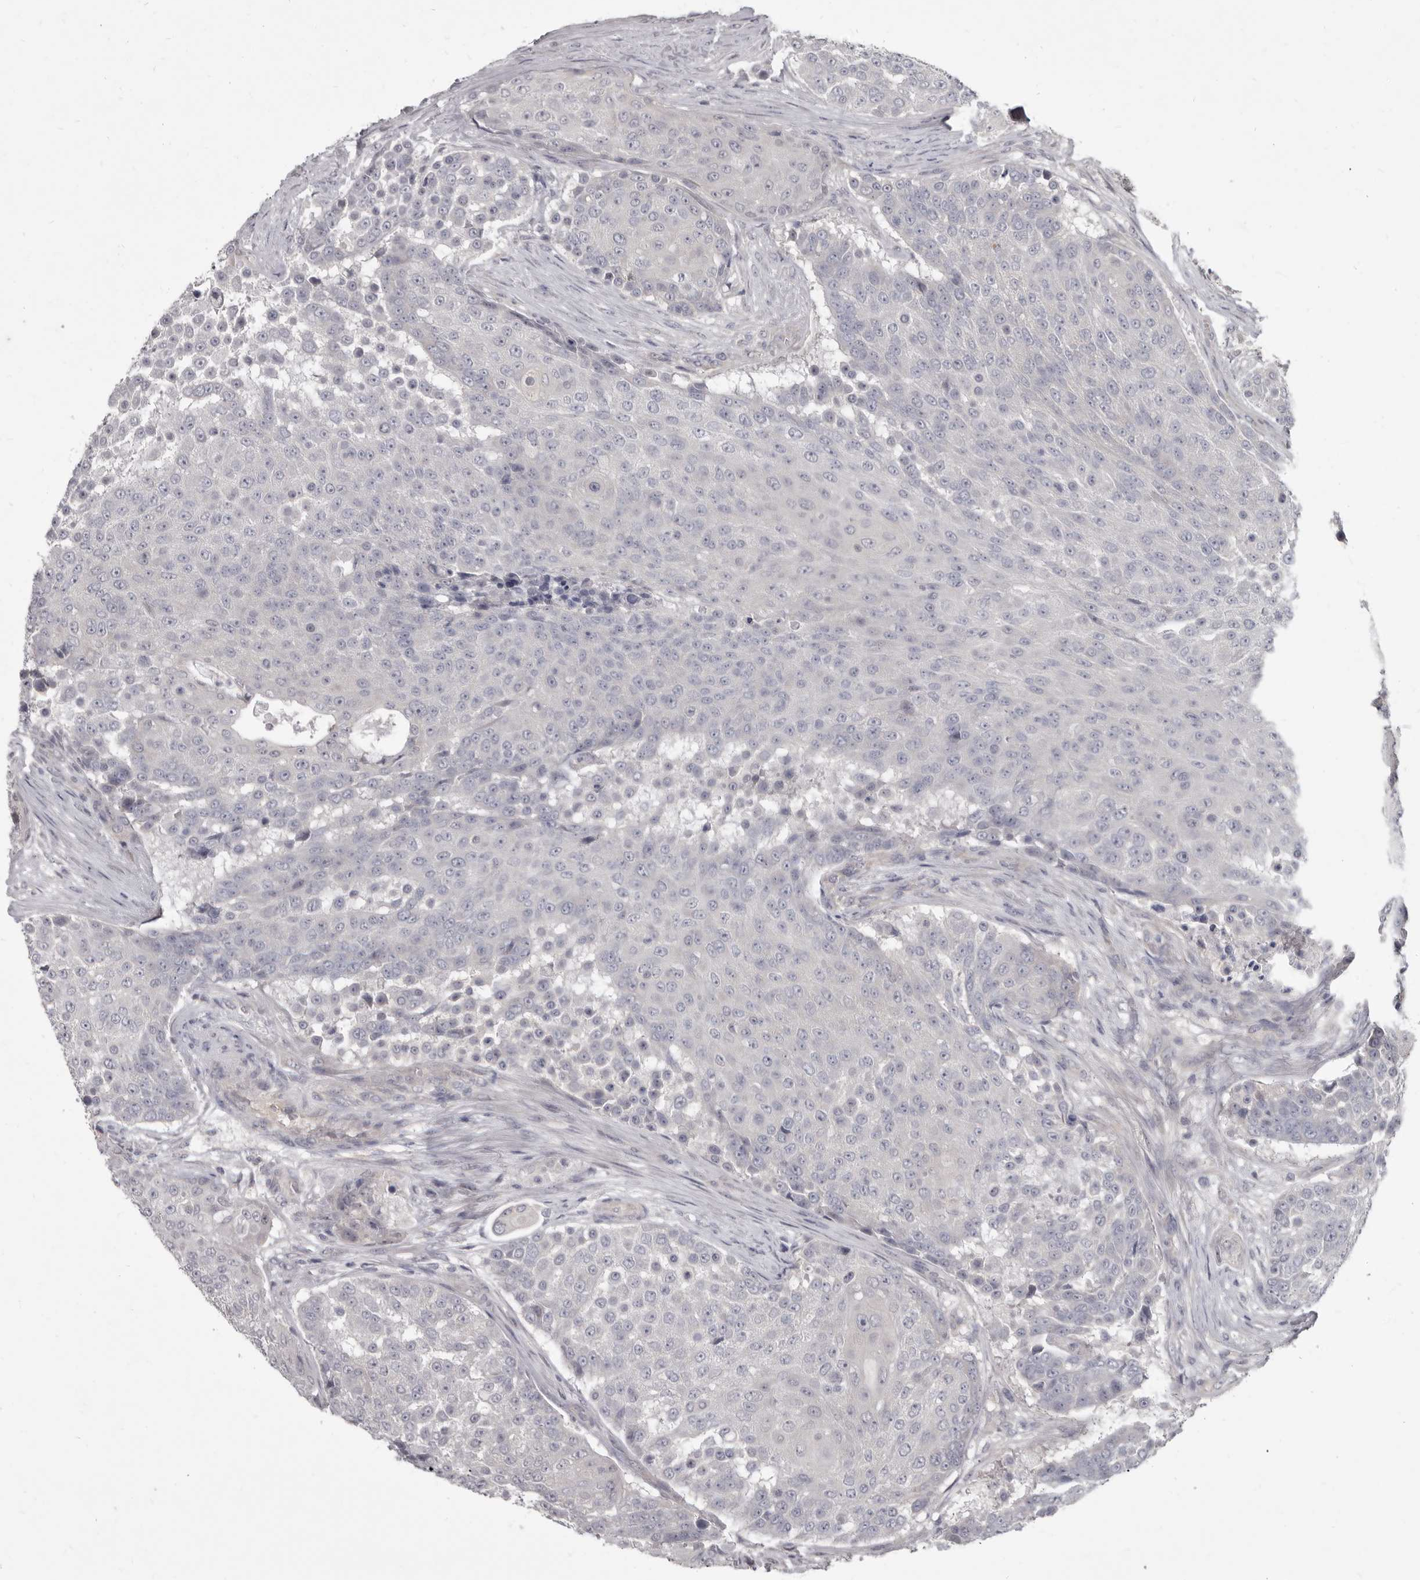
{"staining": {"intensity": "negative", "quantity": "none", "location": "none"}, "tissue": "urothelial cancer", "cell_type": "Tumor cells", "image_type": "cancer", "snomed": [{"axis": "morphology", "description": "Urothelial carcinoma, High grade"}, {"axis": "topography", "description": "Urinary bladder"}], "caption": "Histopathology image shows no protein expression in tumor cells of urothelial carcinoma (high-grade) tissue.", "gene": "GSK3B", "patient": {"sex": "female", "age": 63}}